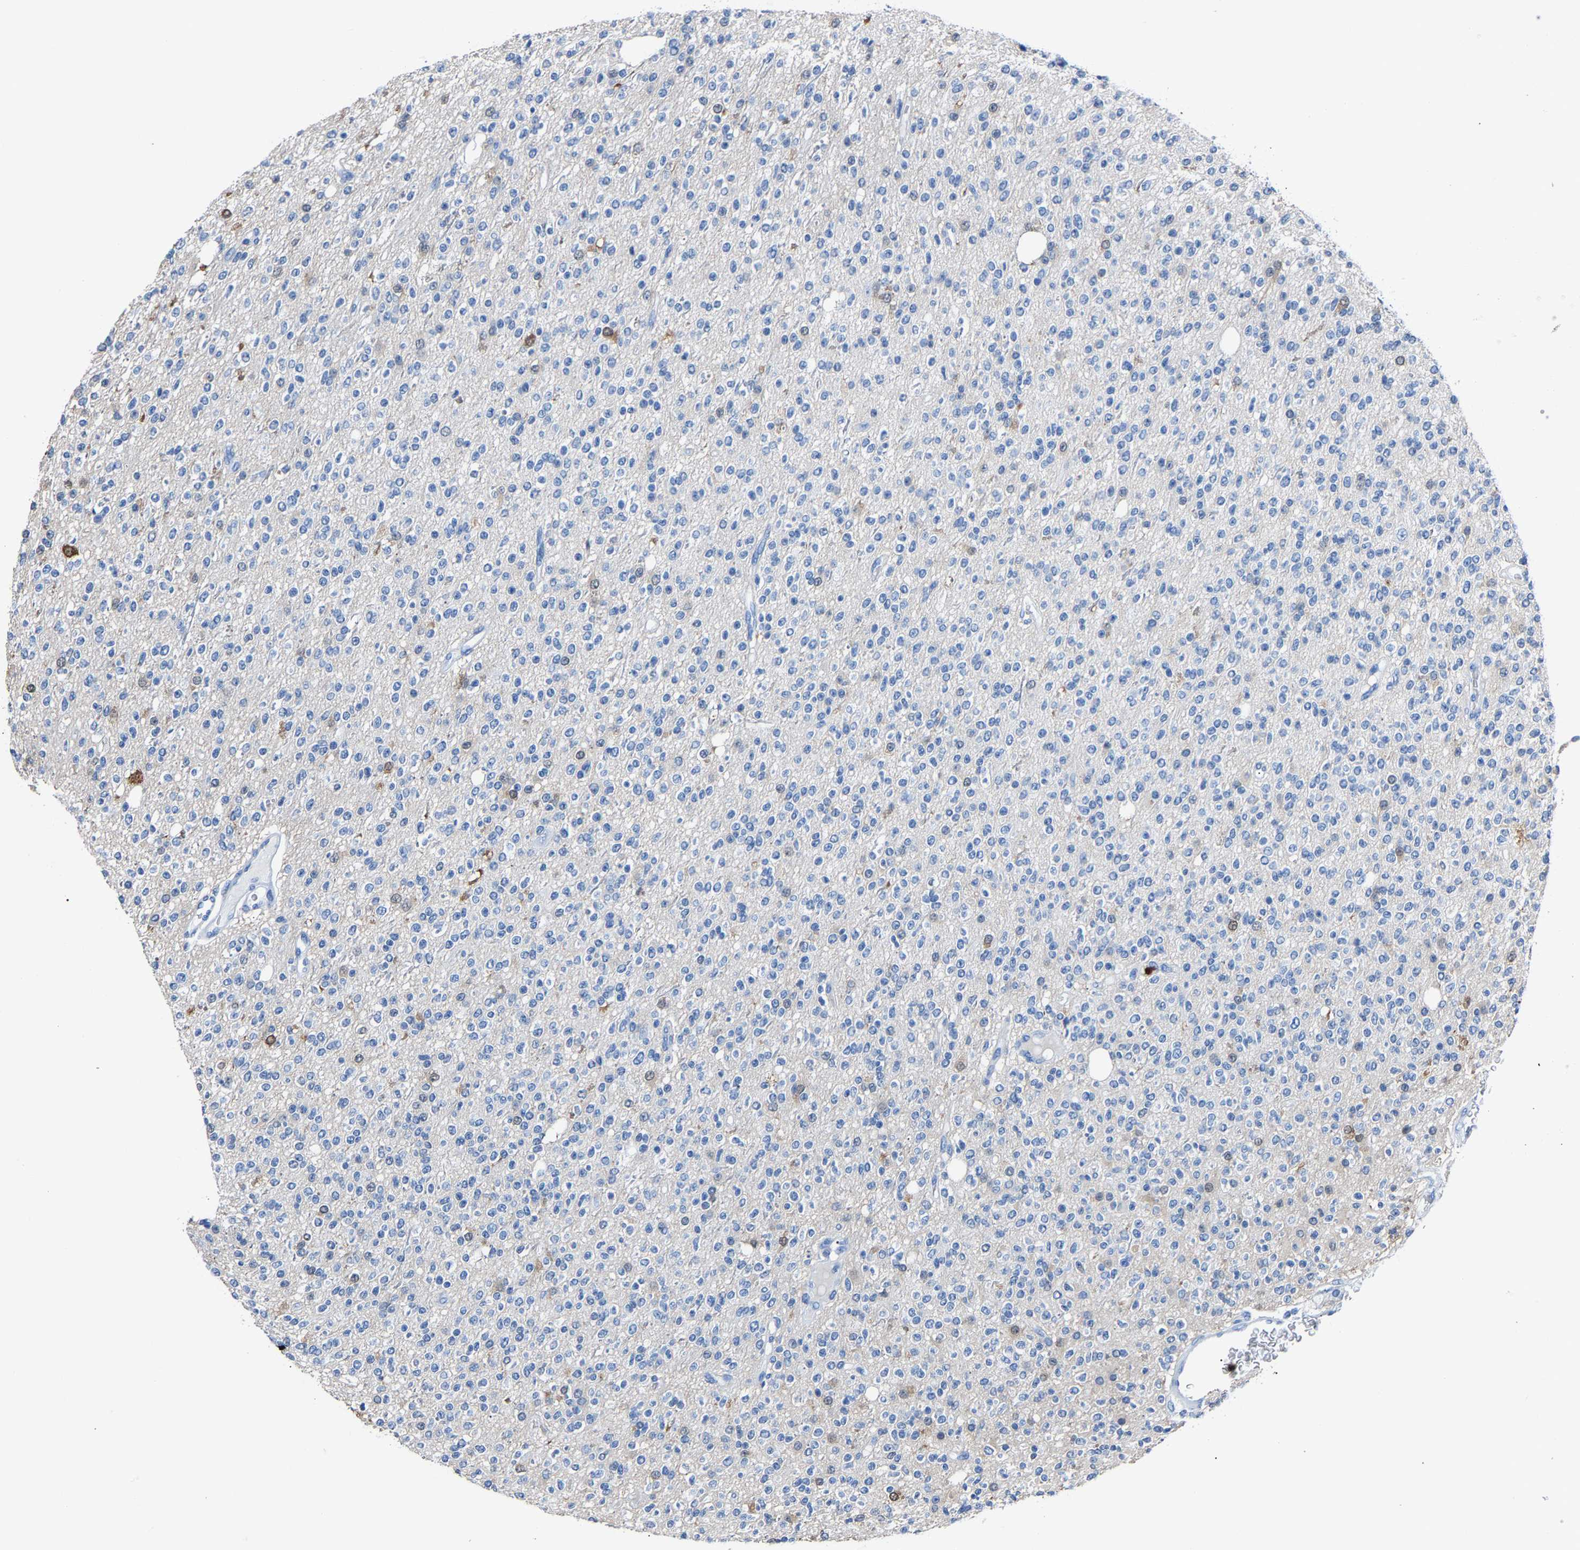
{"staining": {"intensity": "moderate", "quantity": "<25%", "location": "cytoplasmic/membranous"}, "tissue": "glioma", "cell_type": "Tumor cells", "image_type": "cancer", "snomed": [{"axis": "morphology", "description": "Glioma, malignant, High grade"}, {"axis": "topography", "description": "Brain"}], "caption": "Immunohistochemistry (IHC) histopathology image of neoplastic tissue: human glioma stained using immunohistochemistry (IHC) exhibits low levels of moderate protein expression localized specifically in the cytoplasmic/membranous of tumor cells, appearing as a cytoplasmic/membranous brown color.", "gene": "S100P", "patient": {"sex": "male", "age": 34}}